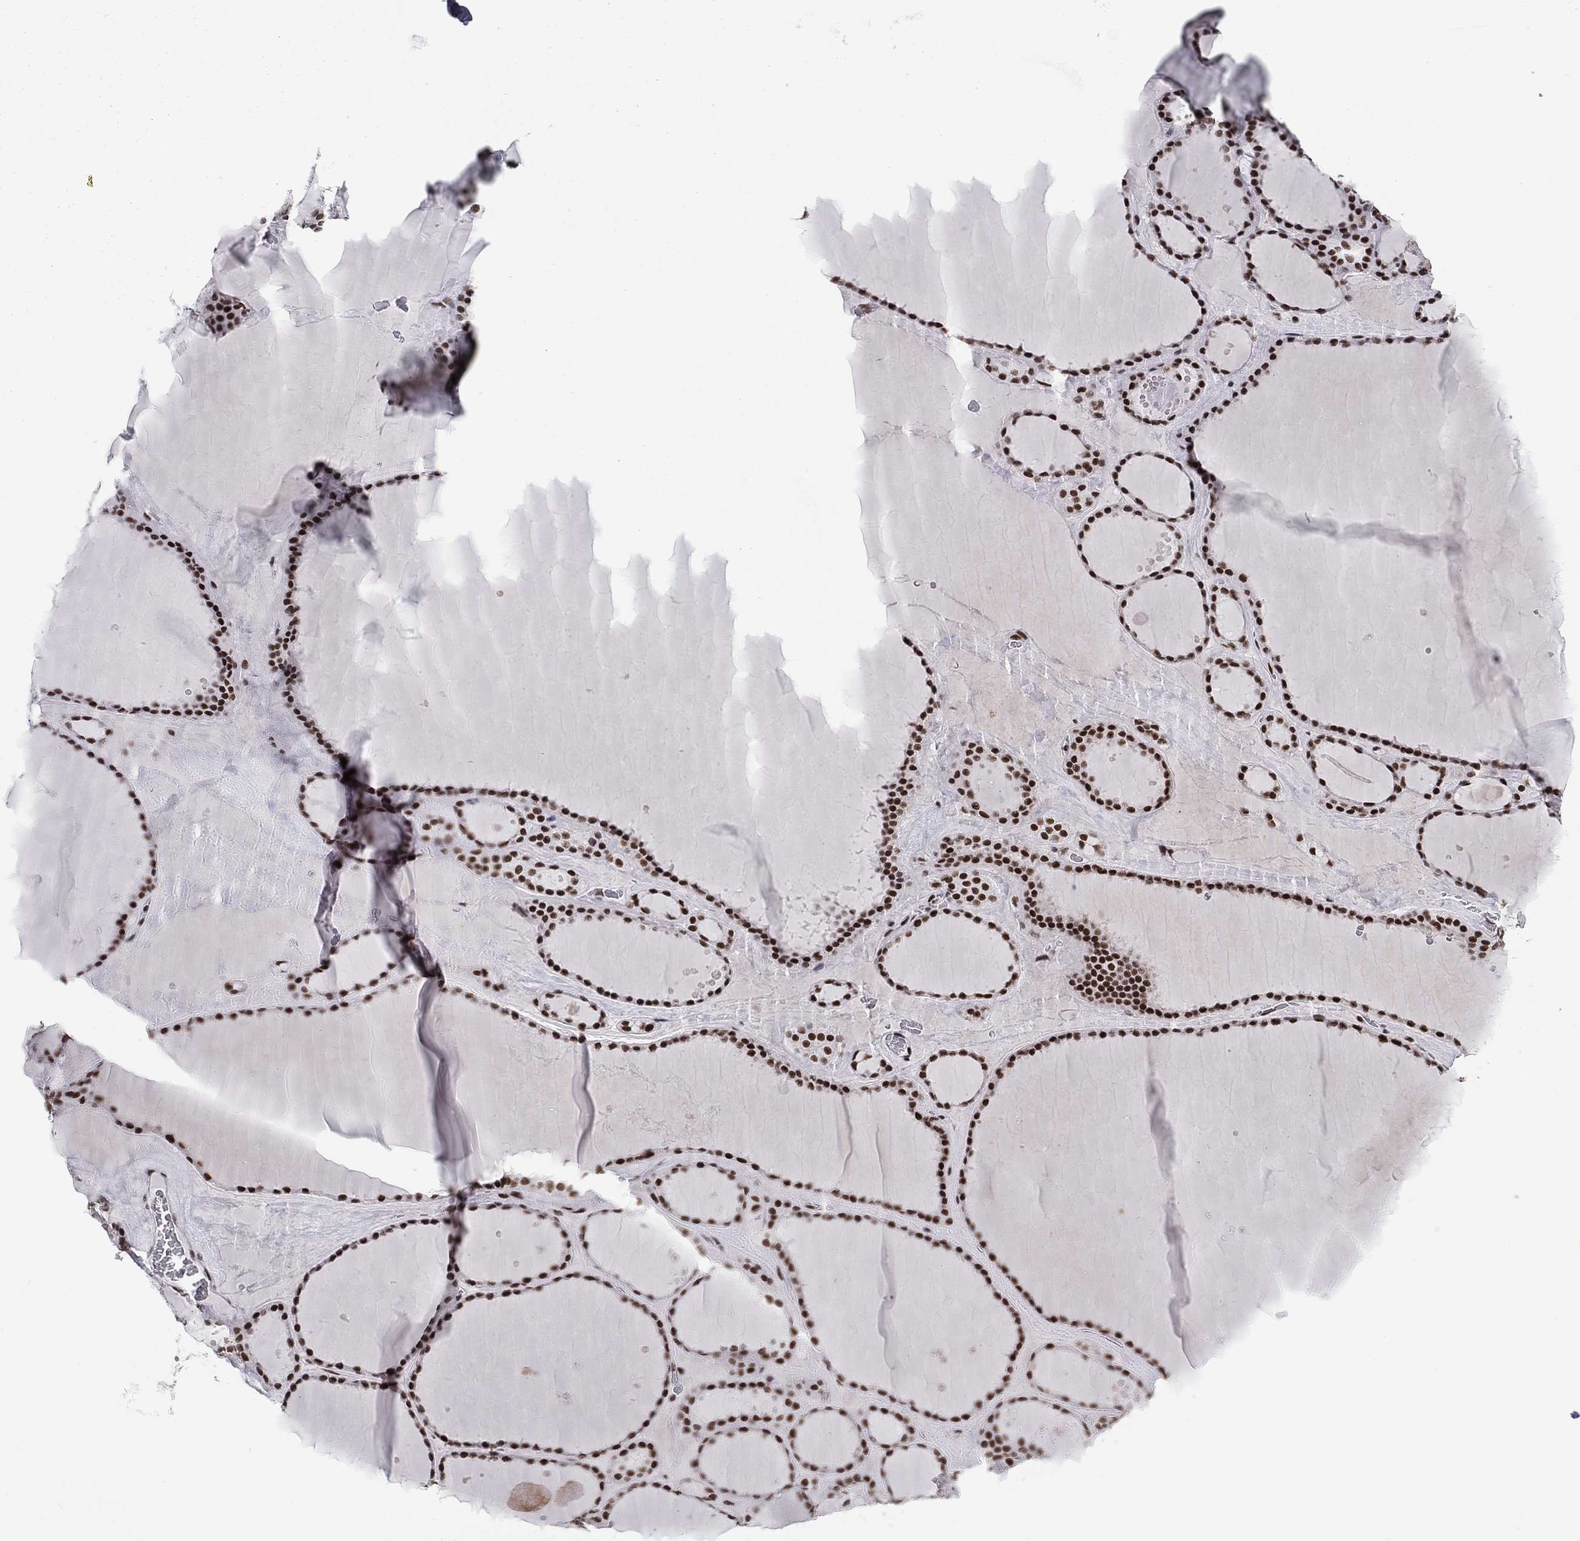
{"staining": {"intensity": "strong", "quantity": ">75%", "location": "nuclear"}, "tissue": "thyroid gland", "cell_type": "Glandular cells", "image_type": "normal", "snomed": [{"axis": "morphology", "description": "Normal tissue, NOS"}, {"axis": "topography", "description": "Thyroid gland"}], "caption": "Protein analysis of benign thyroid gland displays strong nuclear expression in approximately >75% of glandular cells. (Stains: DAB (3,3'-diaminobenzidine) in brown, nuclei in blue, Microscopy: brightfield microscopy at high magnification).", "gene": "ETV5", "patient": {"sex": "male", "age": 63}}